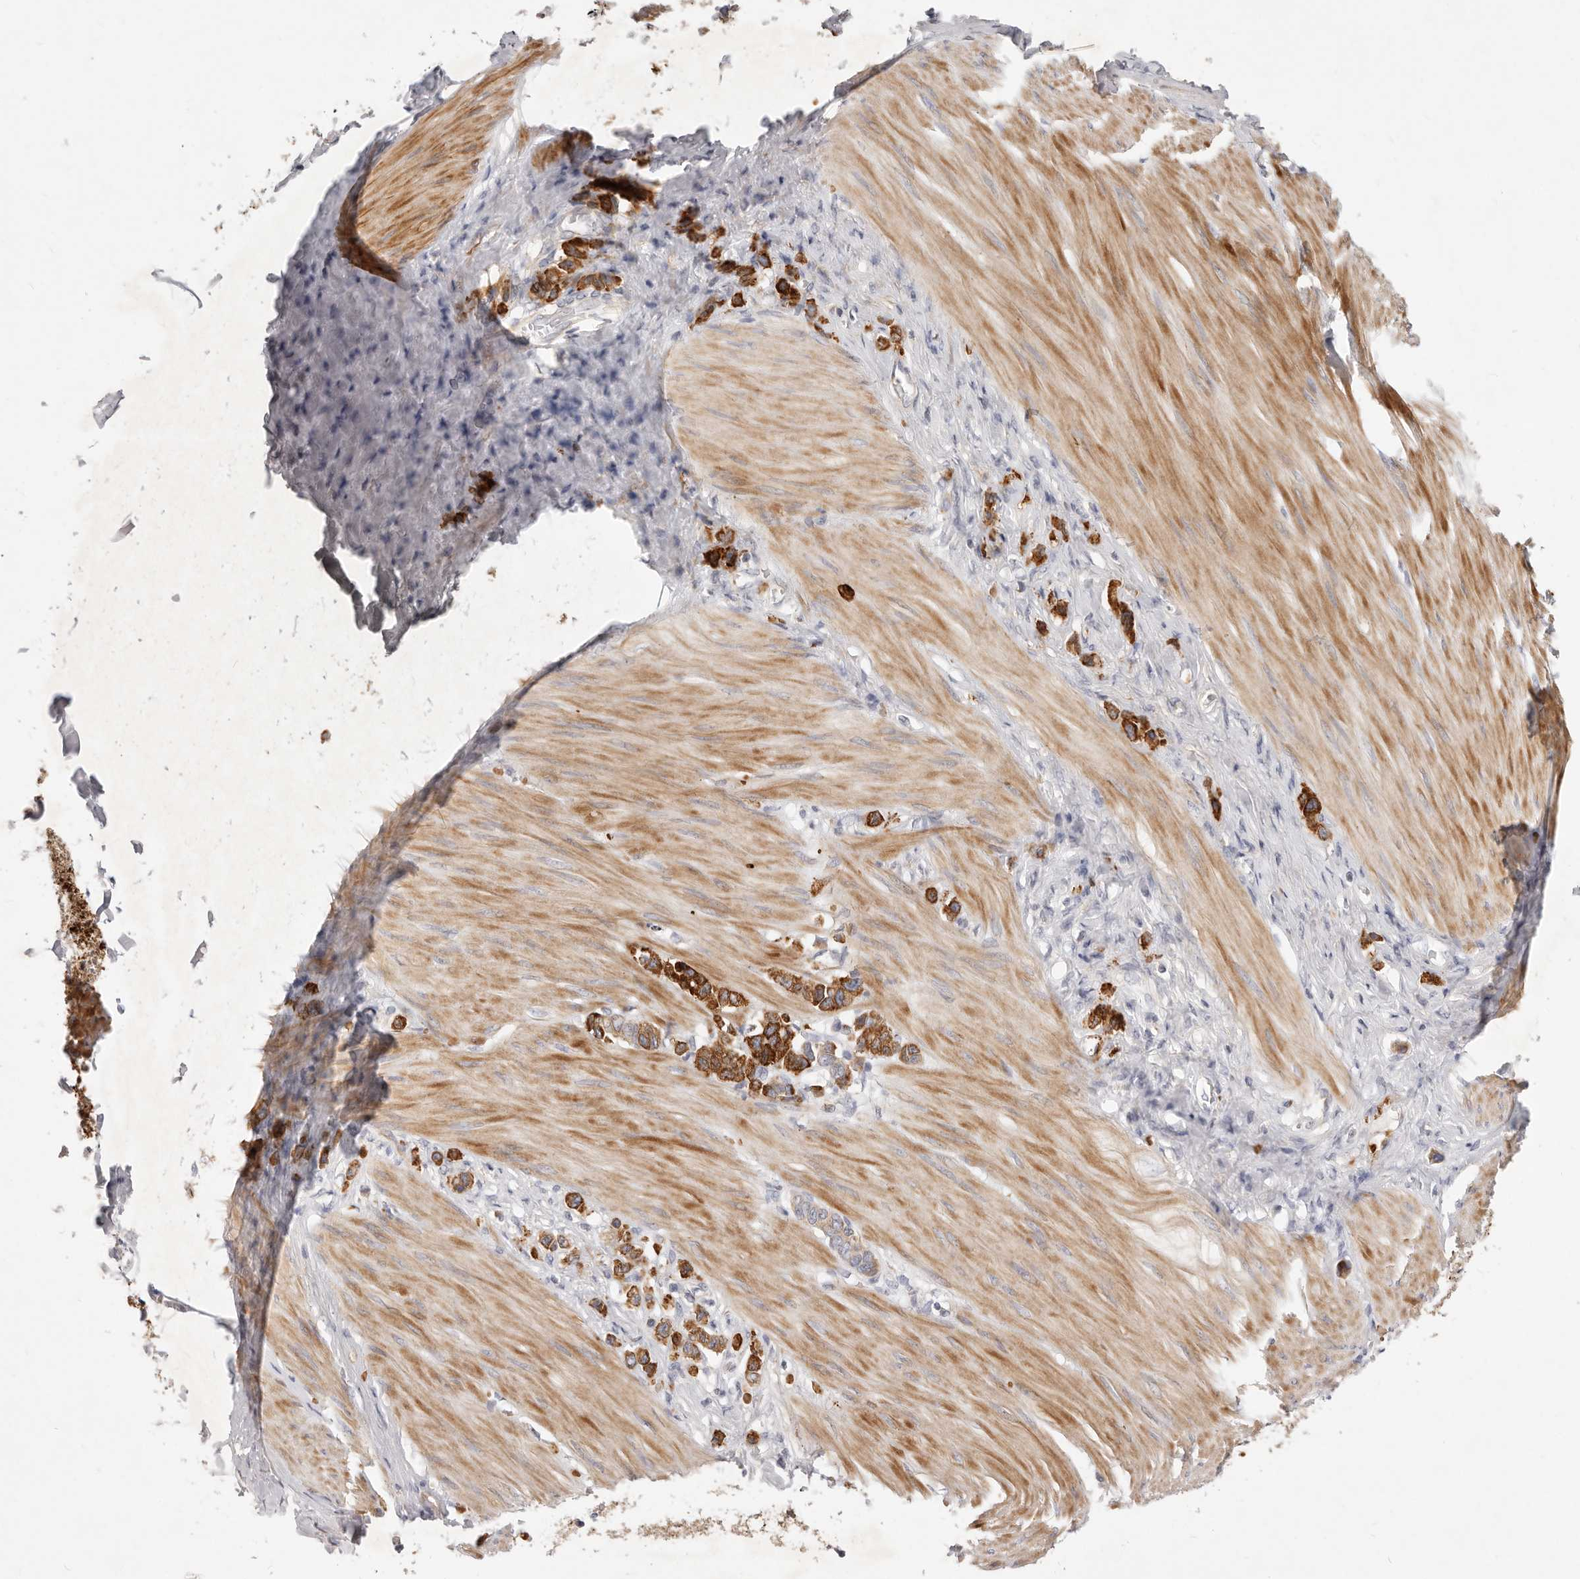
{"staining": {"intensity": "strong", "quantity": ">75%", "location": "cytoplasmic/membranous"}, "tissue": "stomach cancer", "cell_type": "Tumor cells", "image_type": "cancer", "snomed": [{"axis": "morphology", "description": "Adenocarcinoma, NOS"}, {"axis": "topography", "description": "Stomach"}], "caption": "Brown immunohistochemical staining in stomach adenocarcinoma reveals strong cytoplasmic/membranous staining in approximately >75% of tumor cells.", "gene": "TFB2M", "patient": {"sex": "female", "age": 65}}